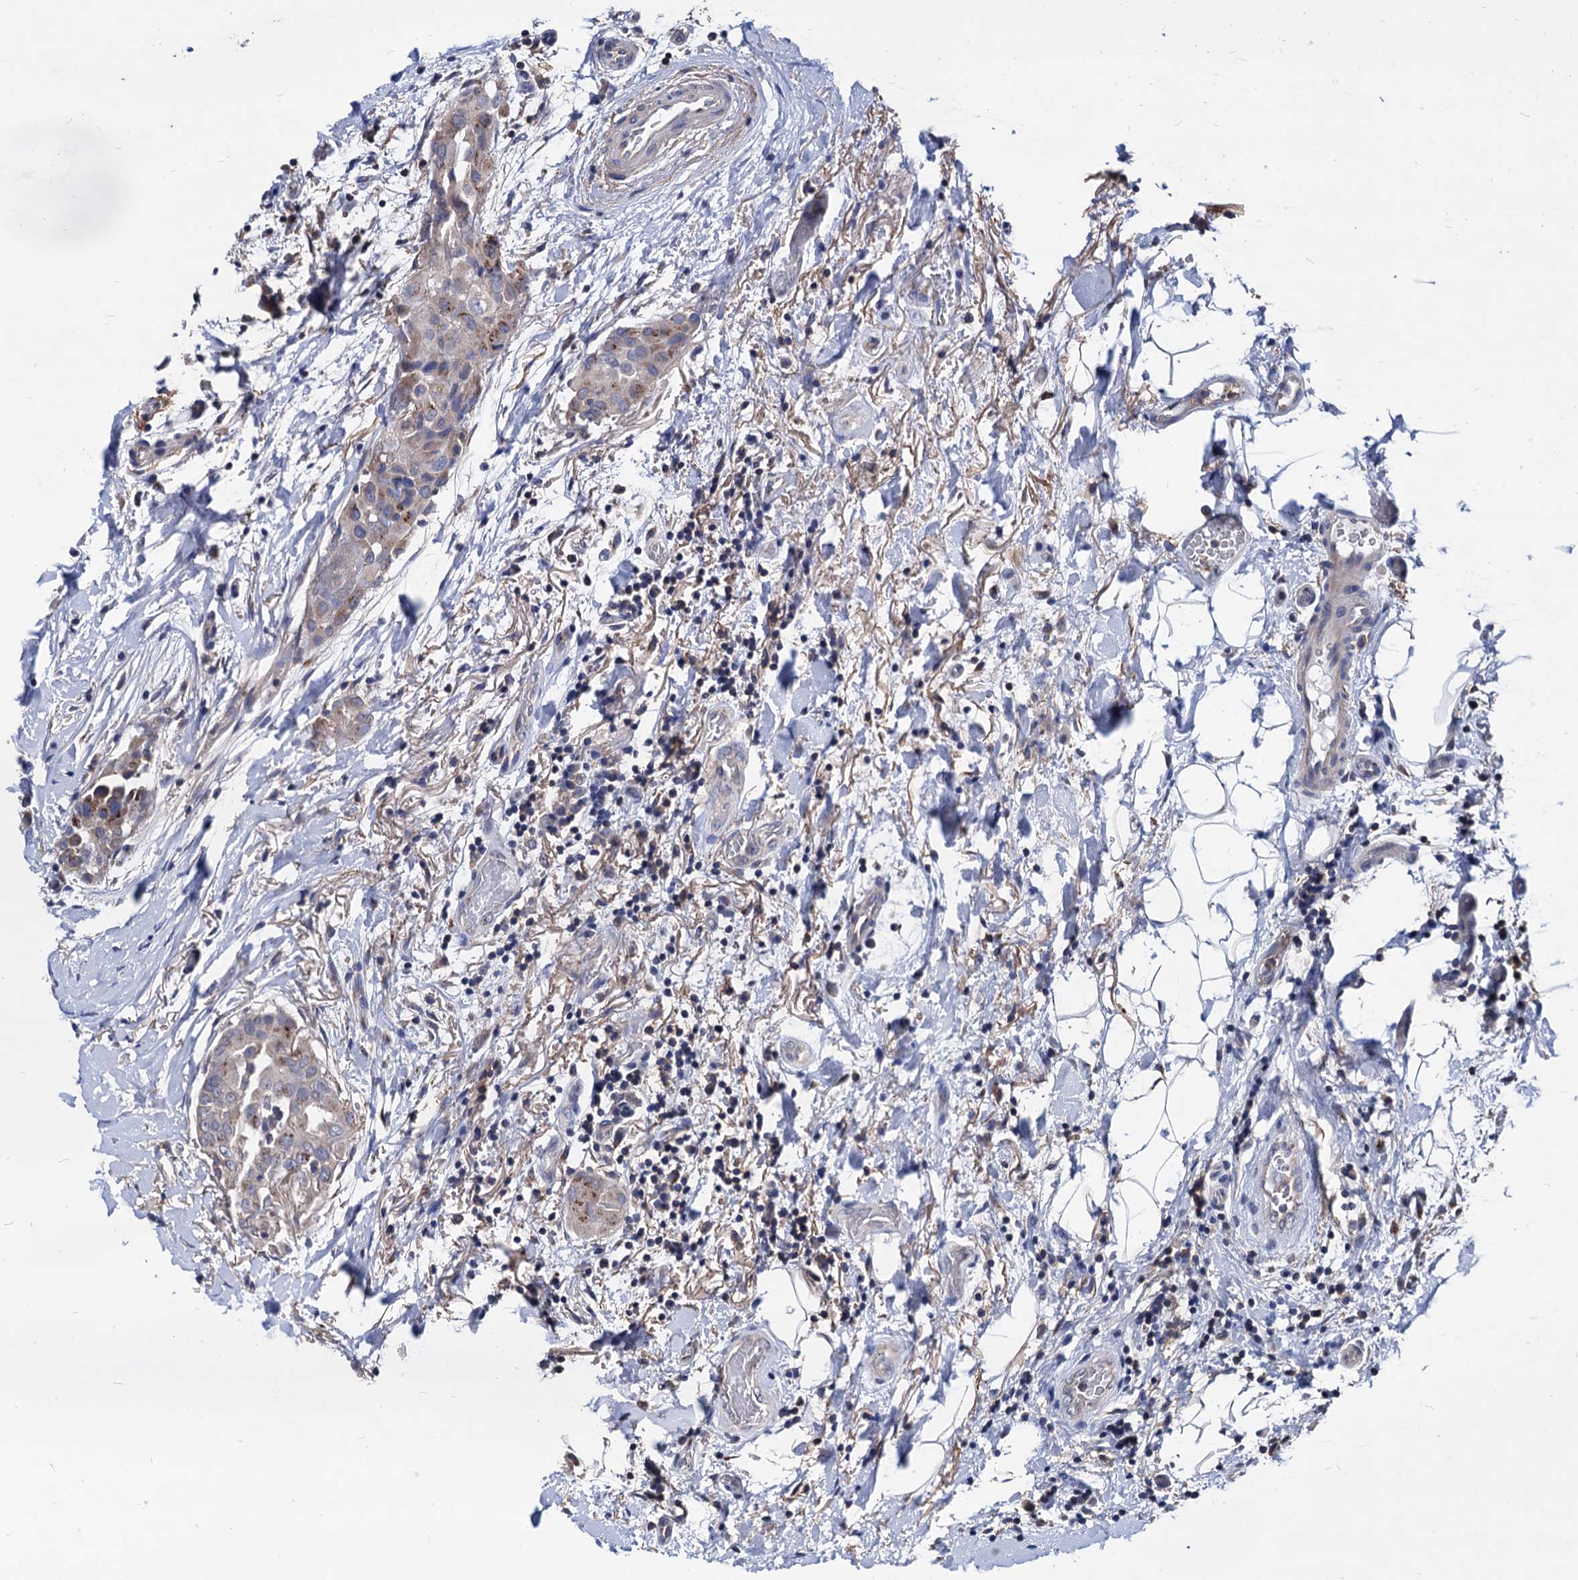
{"staining": {"intensity": "moderate", "quantity": "<25%", "location": "cytoplasmic/membranous"}, "tissue": "thyroid cancer", "cell_type": "Tumor cells", "image_type": "cancer", "snomed": [{"axis": "morphology", "description": "Papillary adenocarcinoma, NOS"}, {"axis": "topography", "description": "Thyroid gland"}], "caption": "An immunohistochemistry (IHC) histopathology image of tumor tissue is shown. Protein staining in brown labels moderate cytoplasmic/membranous positivity in thyroid cancer within tumor cells. The staining was performed using DAB (3,3'-diaminobenzidine) to visualize the protein expression in brown, while the nuclei were stained in blue with hematoxylin (Magnification: 20x).", "gene": "ESD", "patient": {"sex": "male", "age": 33}}